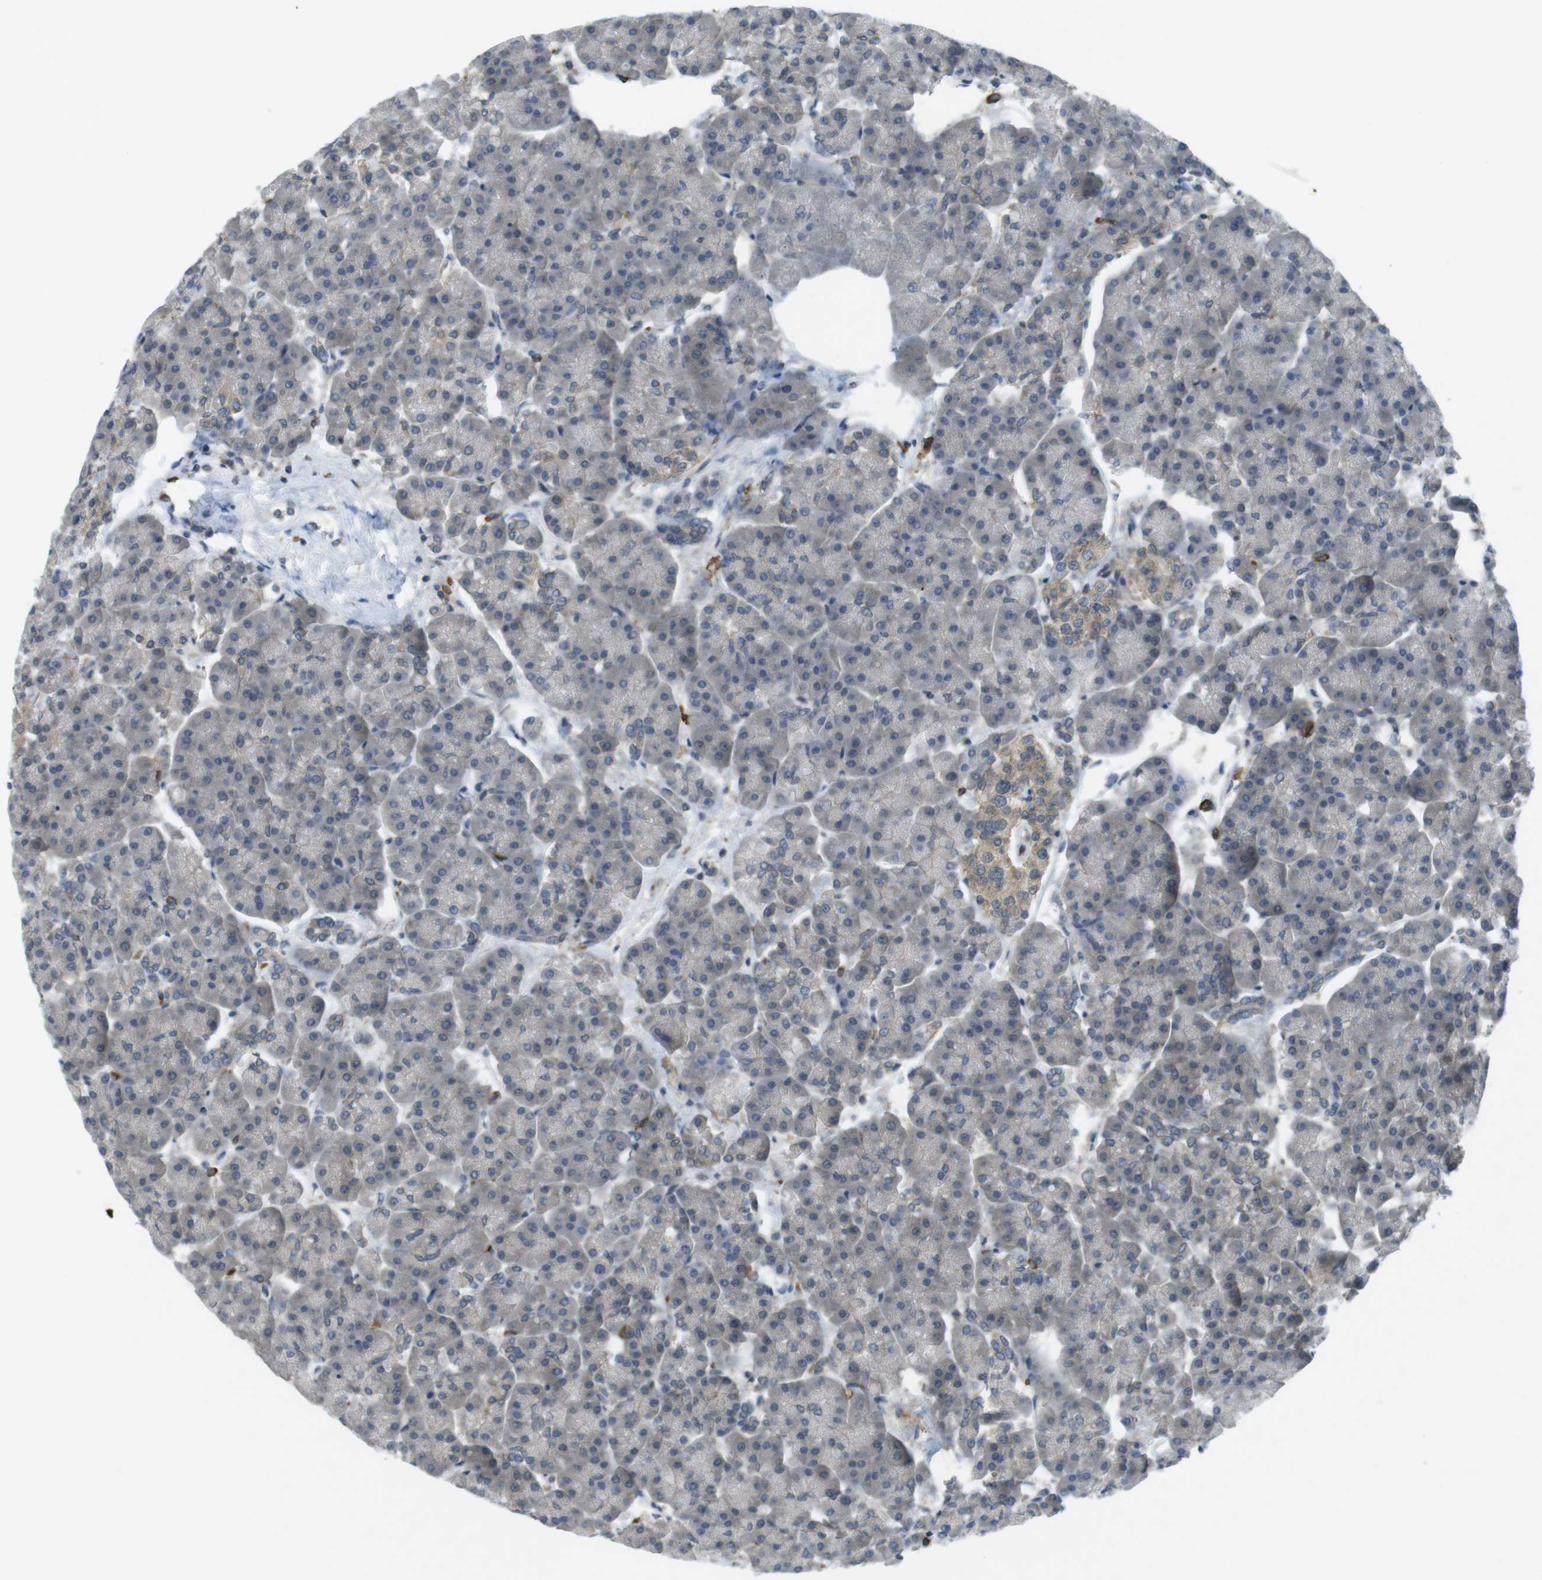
{"staining": {"intensity": "weak", "quantity": "25%-75%", "location": "cytoplasmic/membranous"}, "tissue": "pancreas", "cell_type": "Exocrine glandular cells", "image_type": "normal", "snomed": [{"axis": "morphology", "description": "Normal tissue, NOS"}, {"axis": "topography", "description": "Pancreas"}], "caption": "An IHC micrograph of unremarkable tissue is shown. Protein staining in brown highlights weak cytoplasmic/membranous positivity in pancreas within exocrine glandular cells. Immunohistochemistry (ihc) stains the protein of interest in brown and the nuclei are stained blue.", "gene": "SUGT1", "patient": {"sex": "female", "age": 70}}